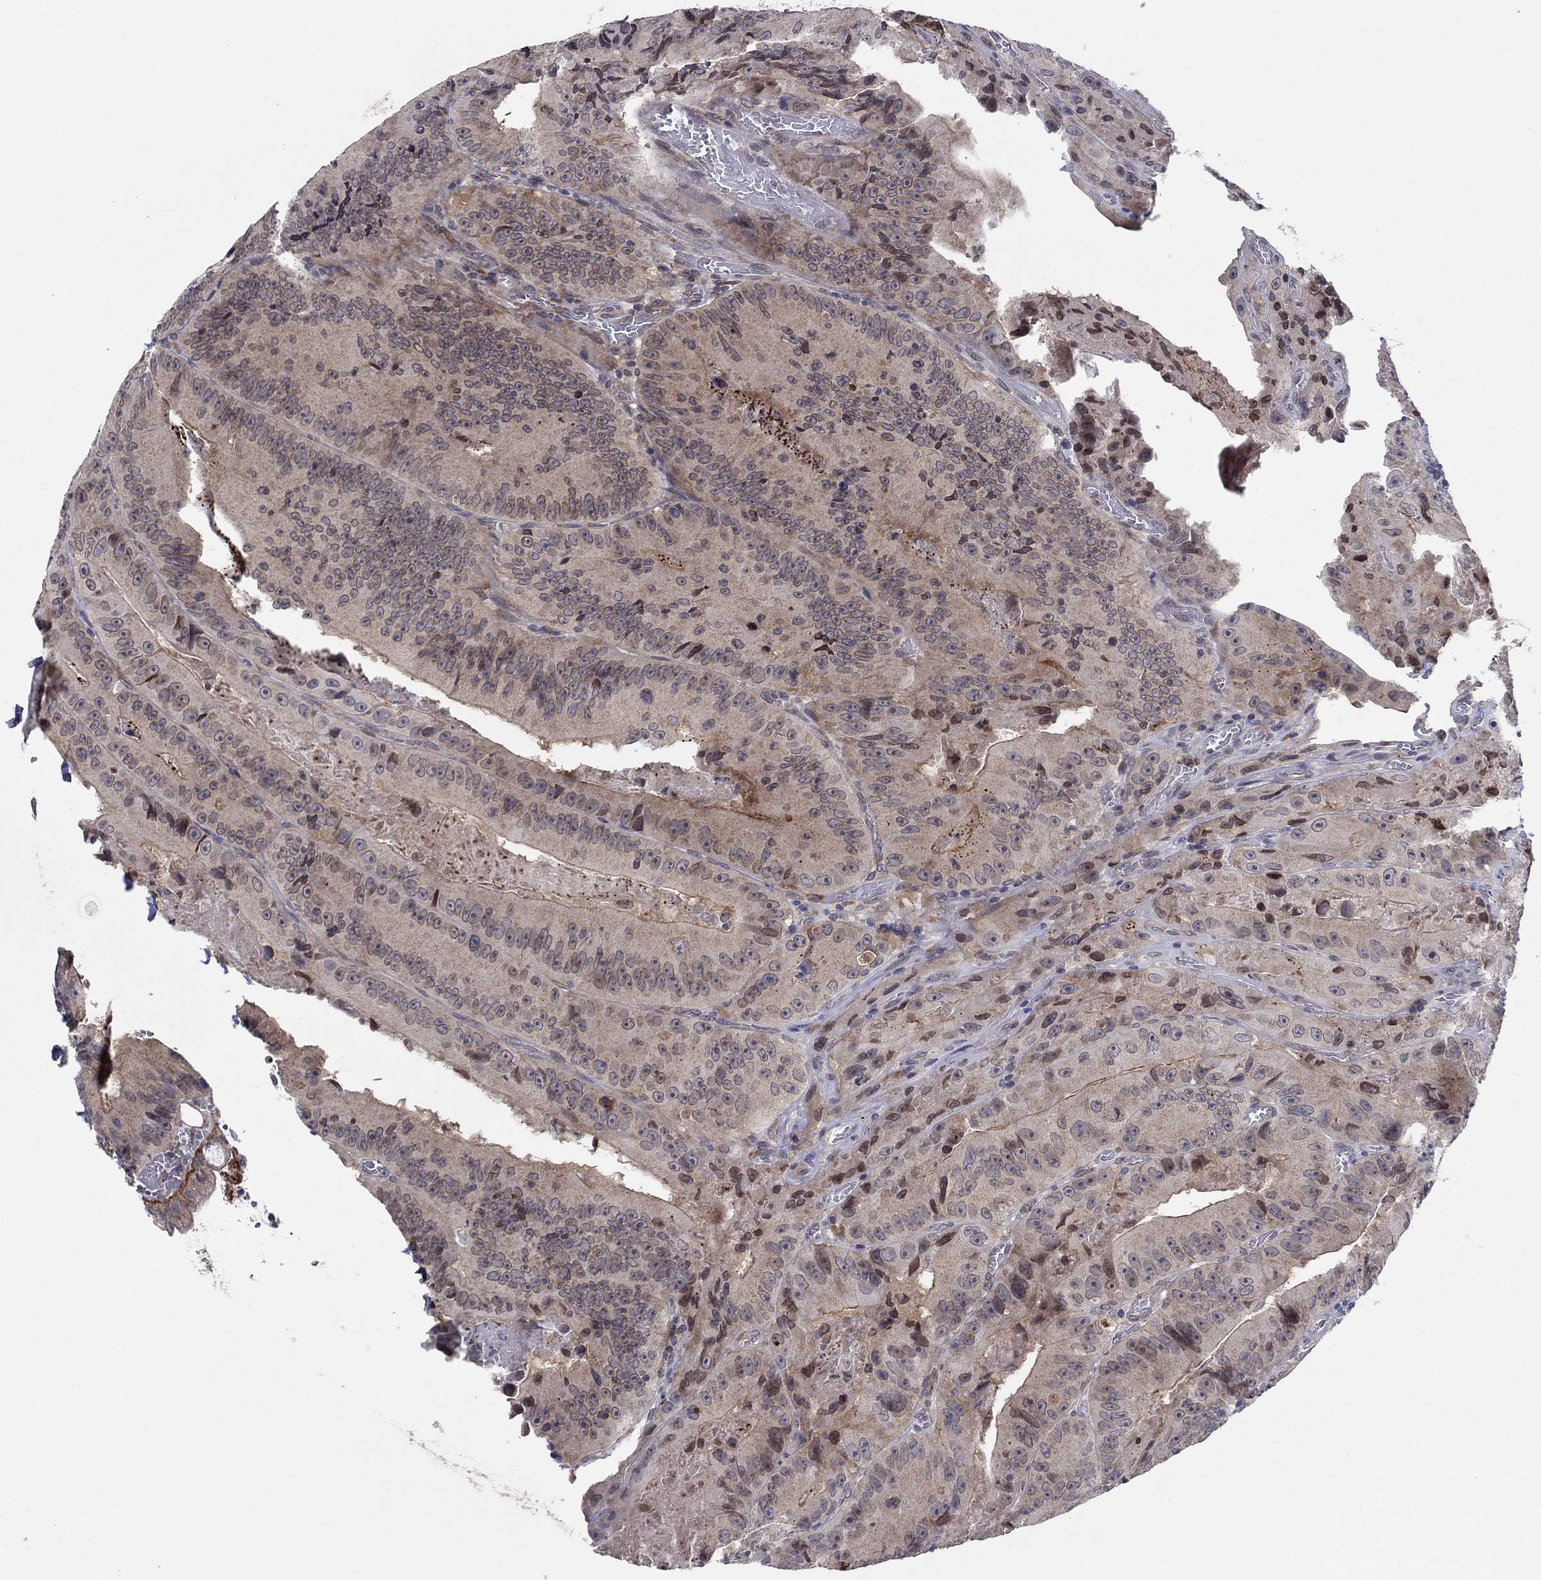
{"staining": {"intensity": "negative", "quantity": "none", "location": "none"}, "tissue": "colorectal cancer", "cell_type": "Tumor cells", "image_type": "cancer", "snomed": [{"axis": "morphology", "description": "Adenocarcinoma, NOS"}, {"axis": "topography", "description": "Colon"}], "caption": "Adenocarcinoma (colorectal) stained for a protein using IHC displays no positivity tumor cells.", "gene": "CETN3", "patient": {"sex": "female", "age": 86}}